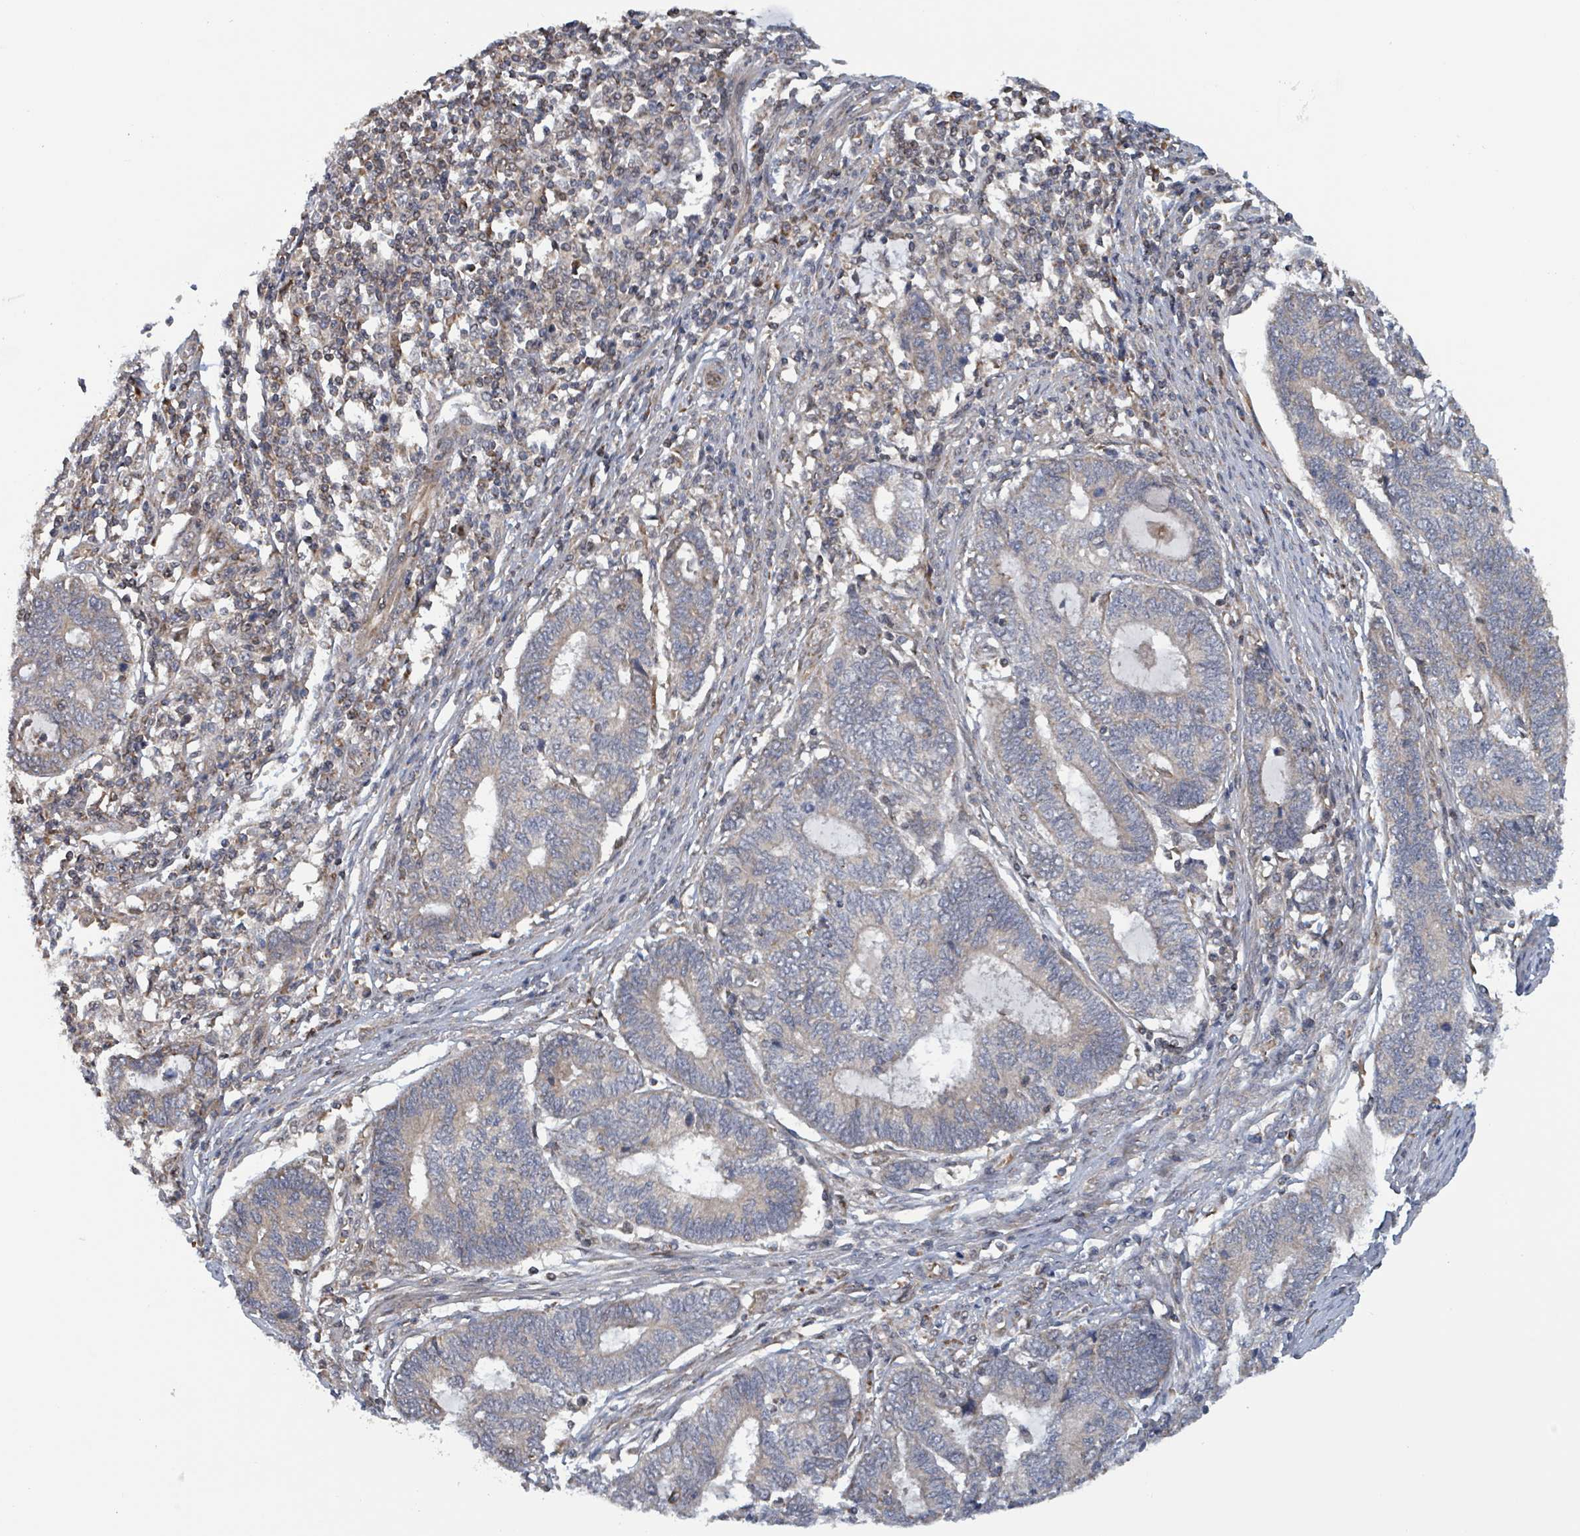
{"staining": {"intensity": "weak", "quantity": "25%-75%", "location": "cytoplasmic/membranous"}, "tissue": "endometrial cancer", "cell_type": "Tumor cells", "image_type": "cancer", "snomed": [{"axis": "morphology", "description": "Adenocarcinoma, NOS"}, {"axis": "topography", "description": "Uterus"}, {"axis": "topography", "description": "Endometrium"}], "caption": "Protein staining of endometrial cancer tissue exhibits weak cytoplasmic/membranous staining in approximately 25%-75% of tumor cells.", "gene": "HIVEP1", "patient": {"sex": "female", "age": 70}}